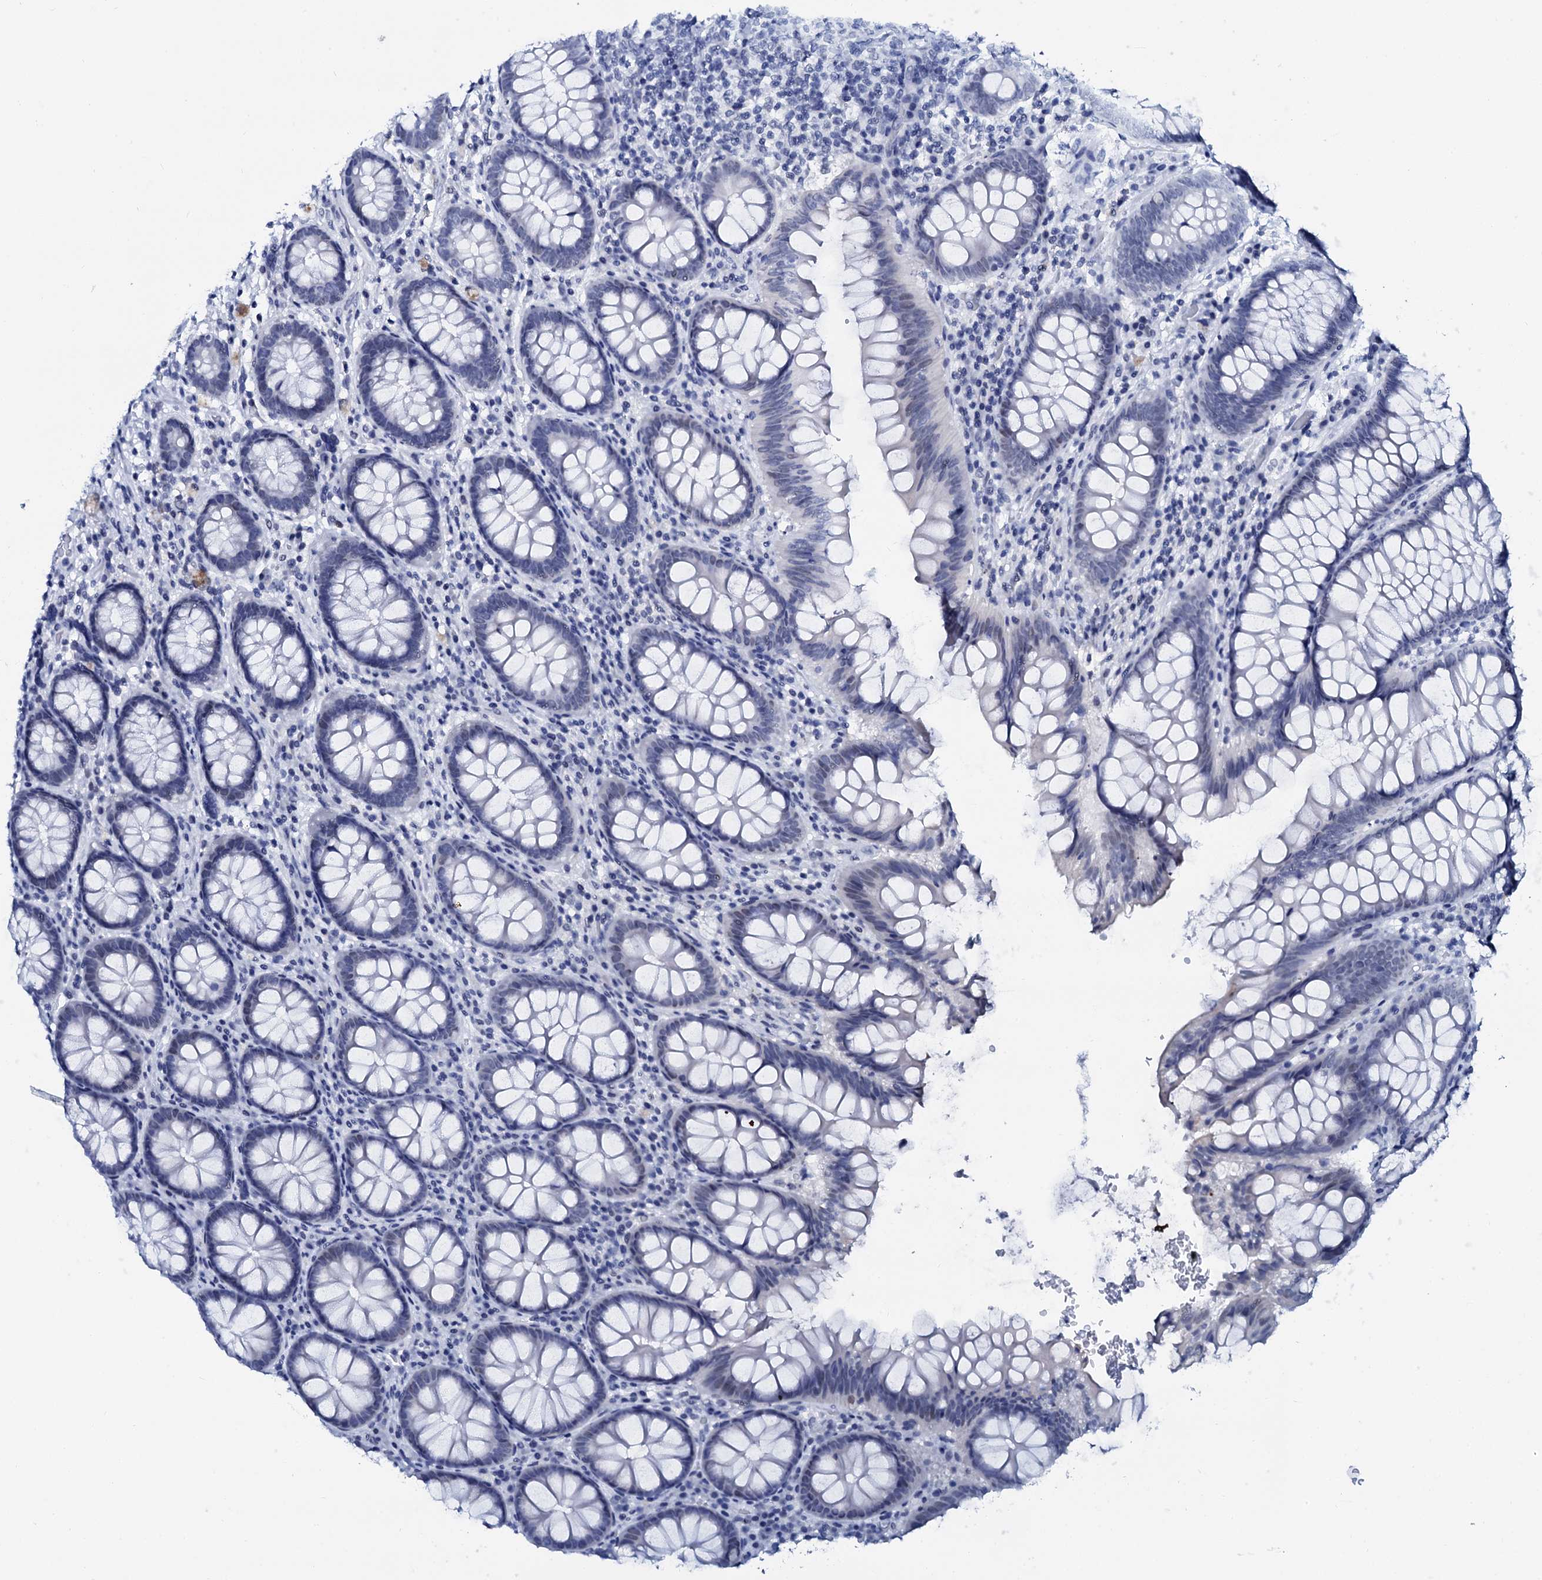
{"staining": {"intensity": "negative", "quantity": "none", "location": "none"}, "tissue": "colon", "cell_type": "Endothelial cells", "image_type": "normal", "snomed": [{"axis": "morphology", "description": "Normal tissue, NOS"}, {"axis": "topography", "description": "Colon"}], "caption": "Immunohistochemical staining of unremarkable human colon displays no significant positivity in endothelial cells. (DAB IHC visualized using brightfield microscopy, high magnification).", "gene": "SPATA19", "patient": {"sex": "female", "age": 79}}